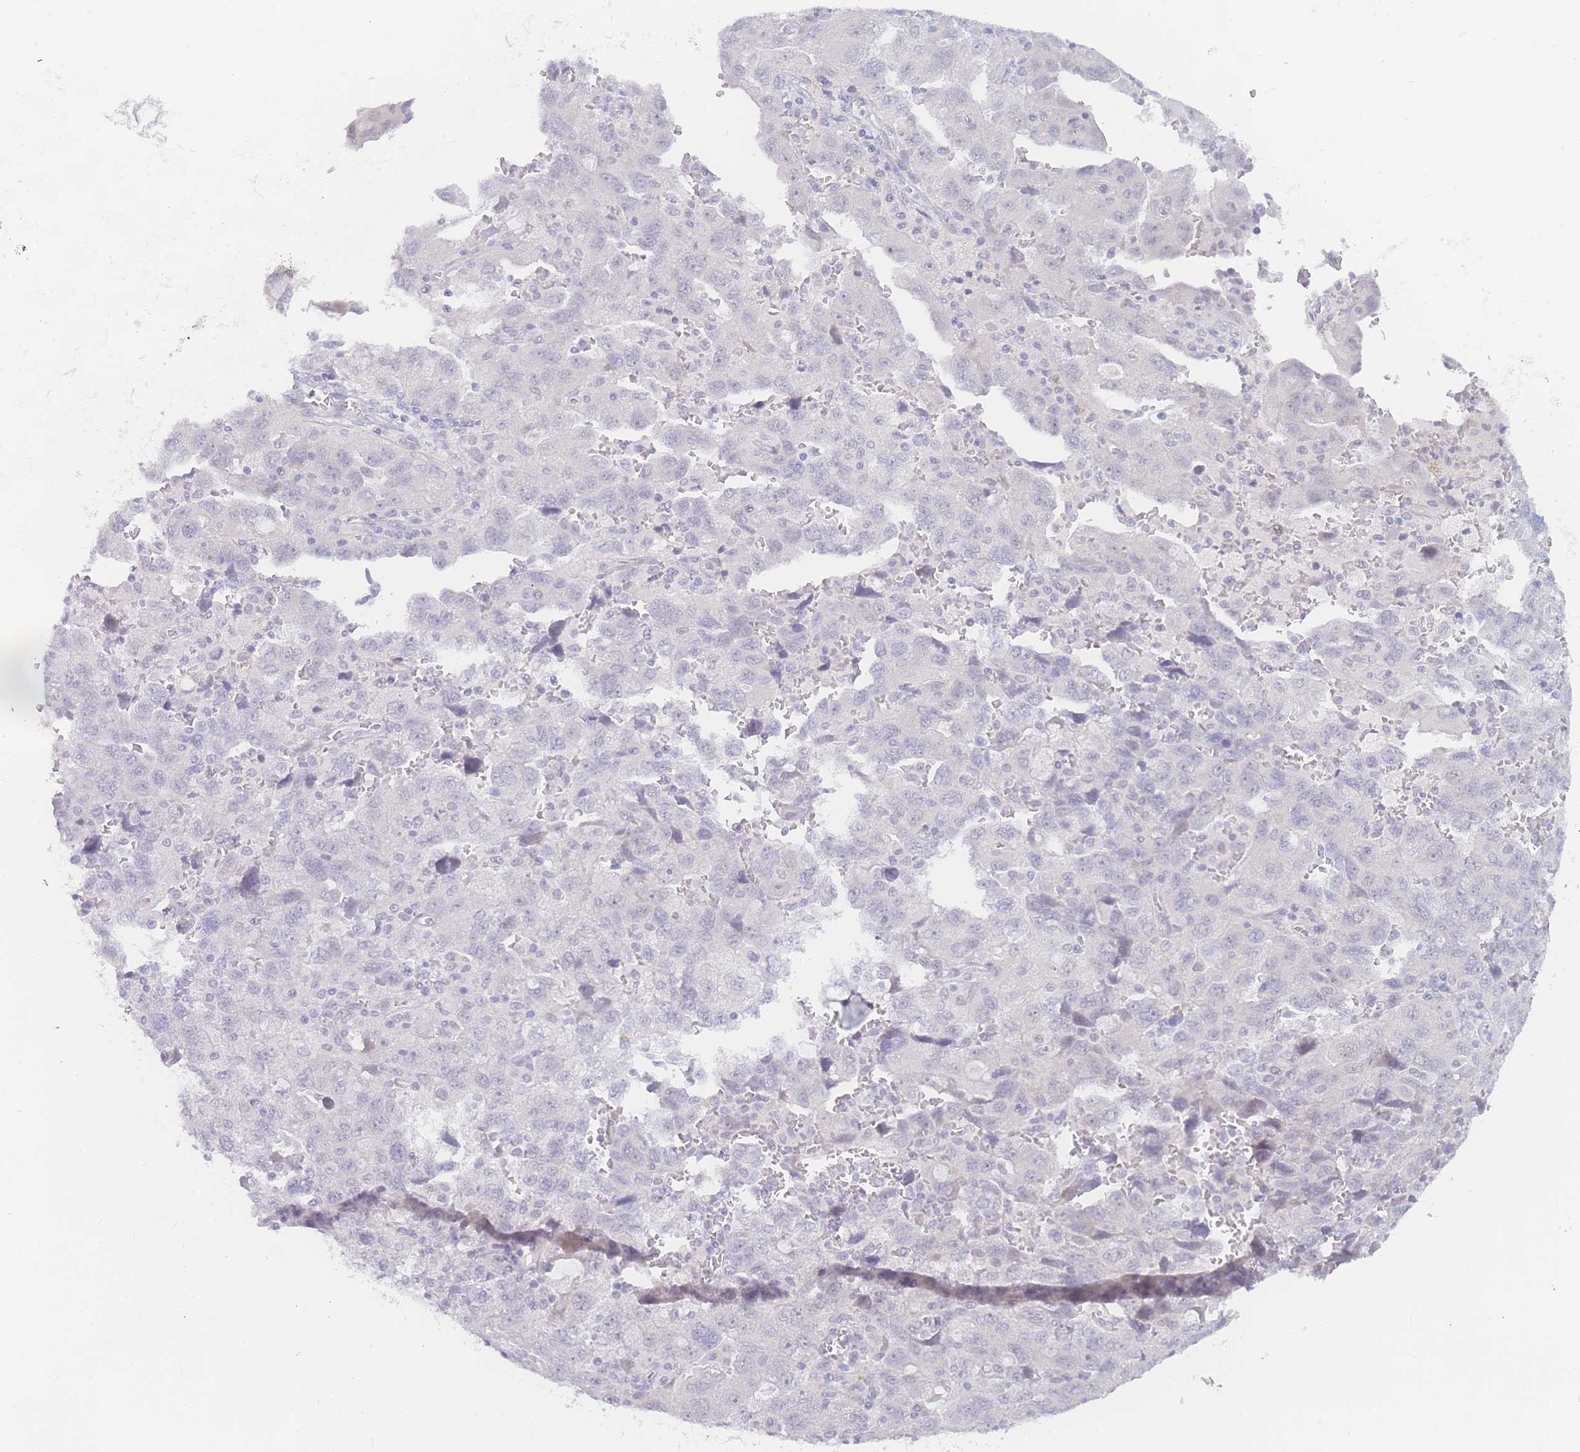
{"staining": {"intensity": "negative", "quantity": "none", "location": "none"}, "tissue": "ovarian cancer", "cell_type": "Tumor cells", "image_type": "cancer", "snomed": [{"axis": "morphology", "description": "Carcinoma, NOS"}, {"axis": "morphology", "description": "Cystadenocarcinoma, serous, NOS"}, {"axis": "topography", "description": "Ovary"}], "caption": "This is a photomicrograph of IHC staining of ovarian cancer (serous cystadenocarcinoma), which shows no expression in tumor cells.", "gene": "PRSS22", "patient": {"sex": "female", "age": 69}}